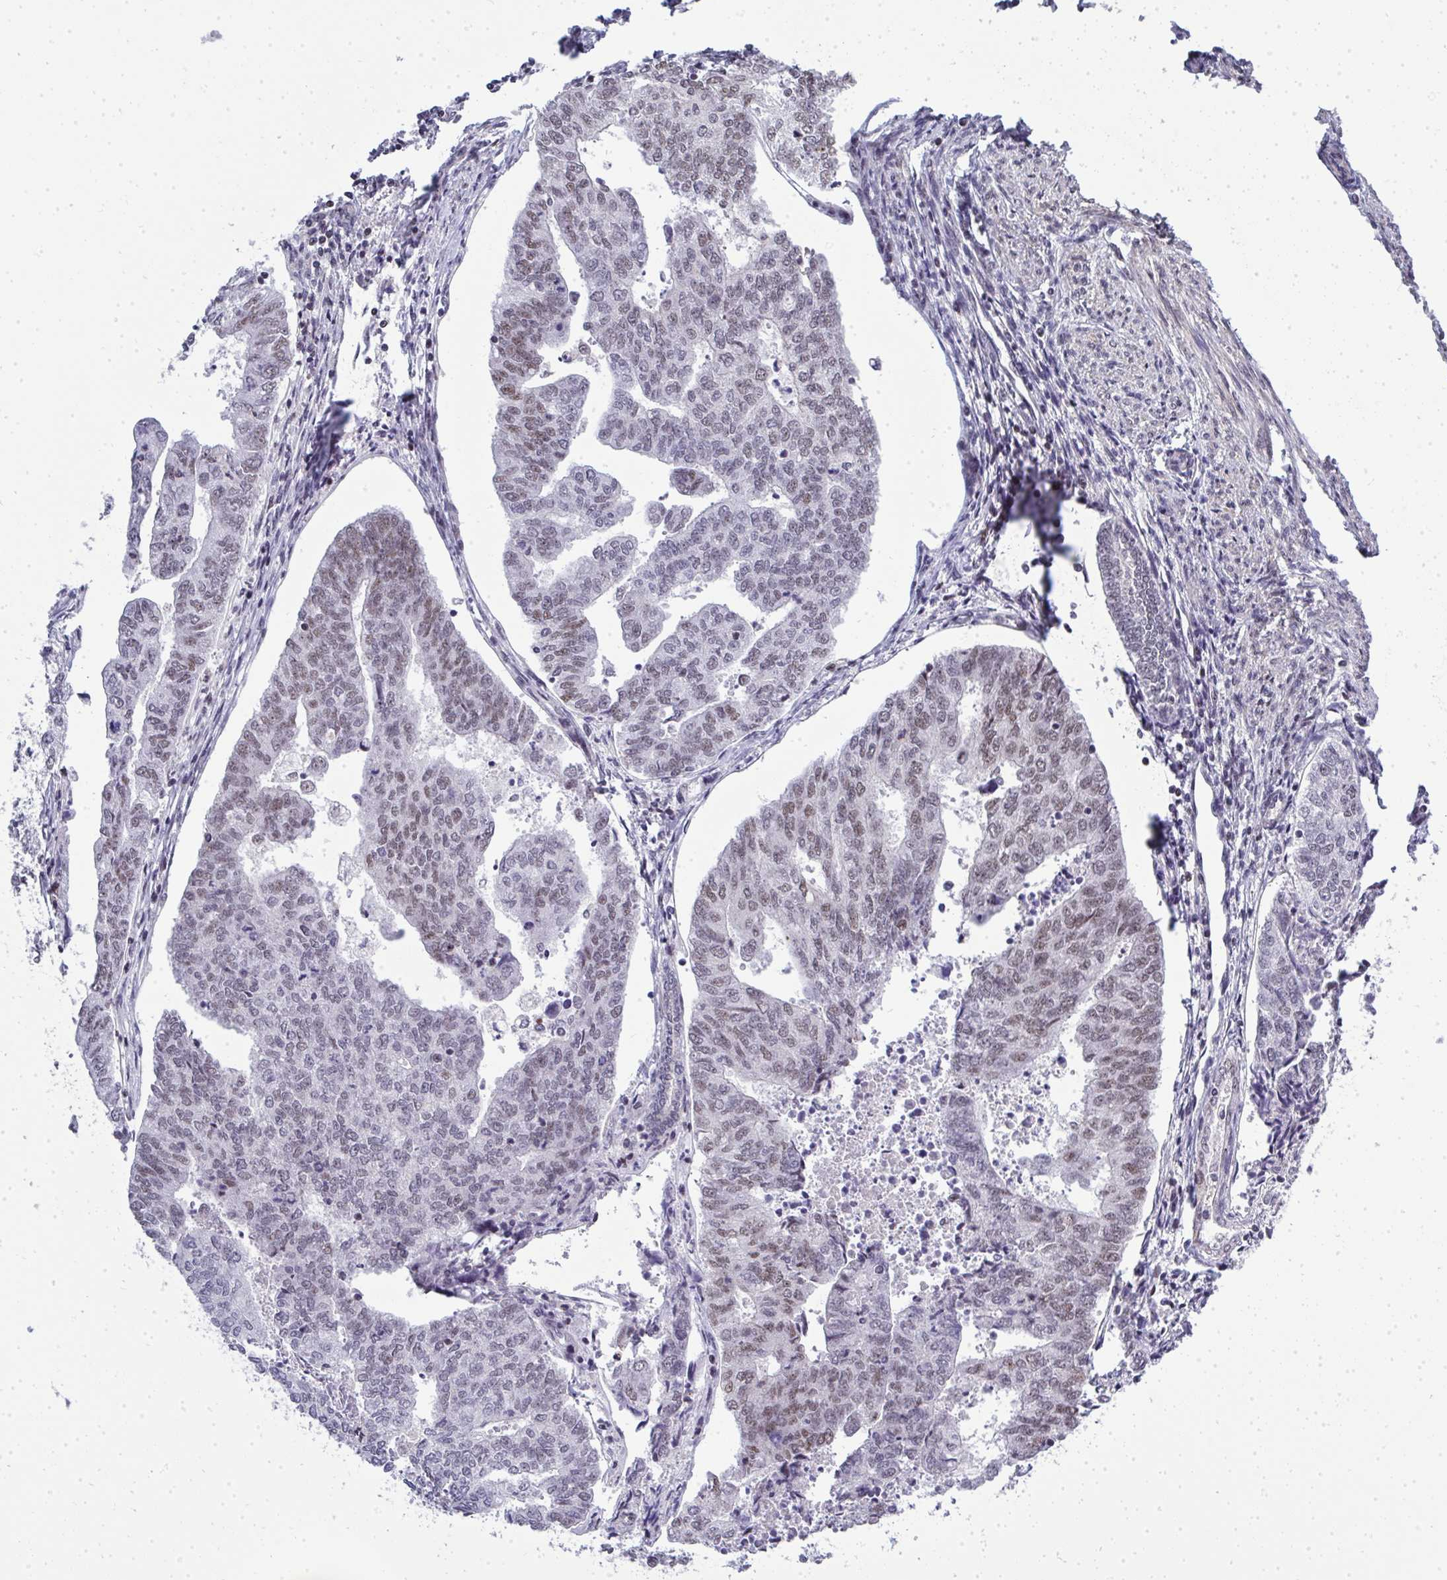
{"staining": {"intensity": "weak", "quantity": "<25%", "location": "nuclear"}, "tissue": "endometrial cancer", "cell_type": "Tumor cells", "image_type": "cancer", "snomed": [{"axis": "morphology", "description": "Adenocarcinoma, NOS"}, {"axis": "topography", "description": "Endometrium"}], "caption": "This is an immunohistochemistry micrograph of human adenocarcinoma (endometrial). There is no staining in tumor cells.", "gene": "SIRT7", "patient": {"sex": "female", "age": 73}}